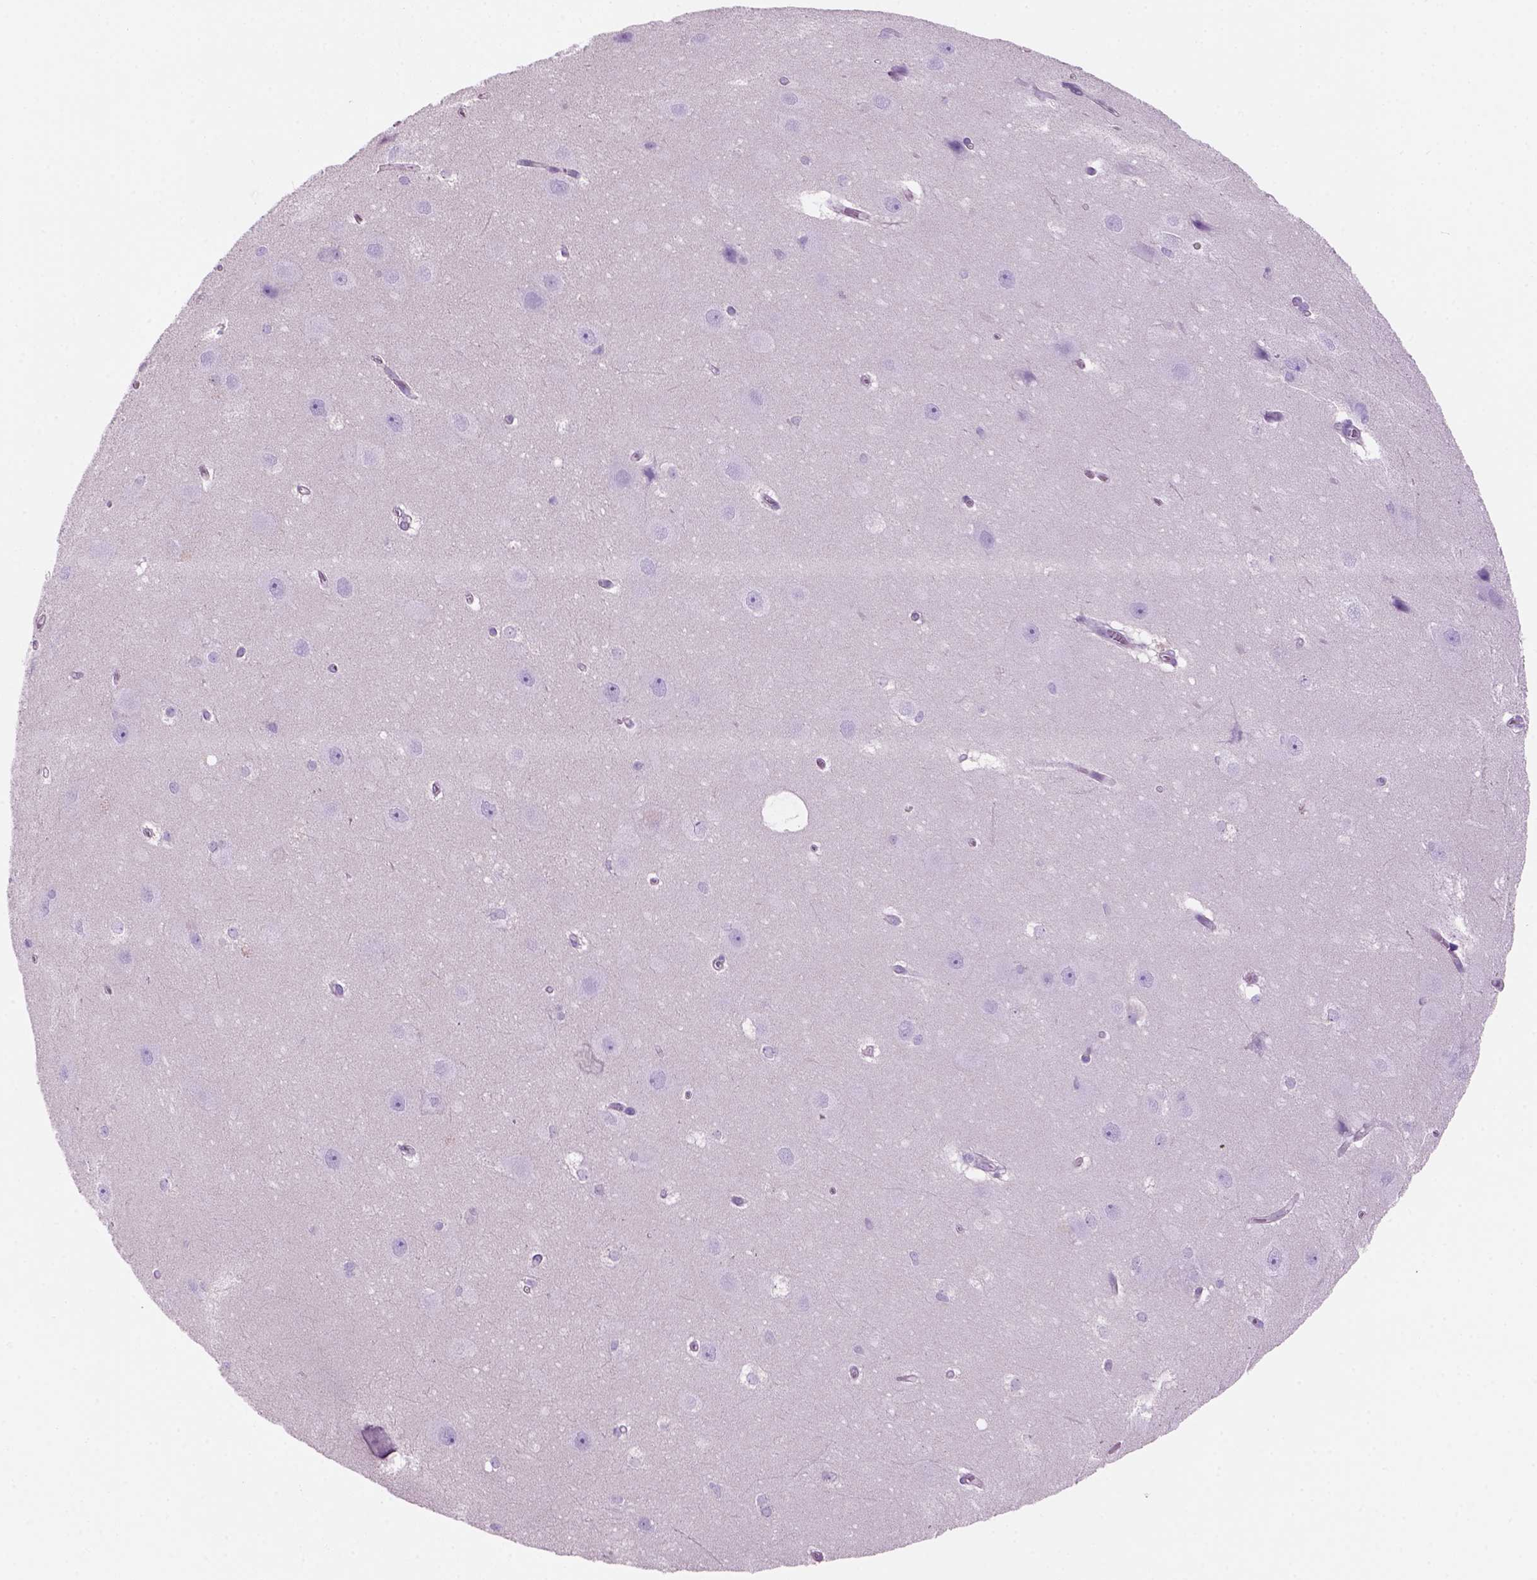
{"staining": {"intensity": "negative", "quantity": "none", "location": "none"}, "tissue": "hippocampus", "cell_type": "Glial cells", "image_type": "normal", "snomed": [{"axis": "morphology", "description": "Normal tissue, NOS"}, {"axis": "topography", "description": "Cerebral cortex"}, {"axis": "topography", "description": "Hippocampus"}], "caption": "Protein analysis of benign hippocampus demonstrates no significant expression in glial cells.", "gene": "CD84", "patient": {"sex": "female", "age": 19}}